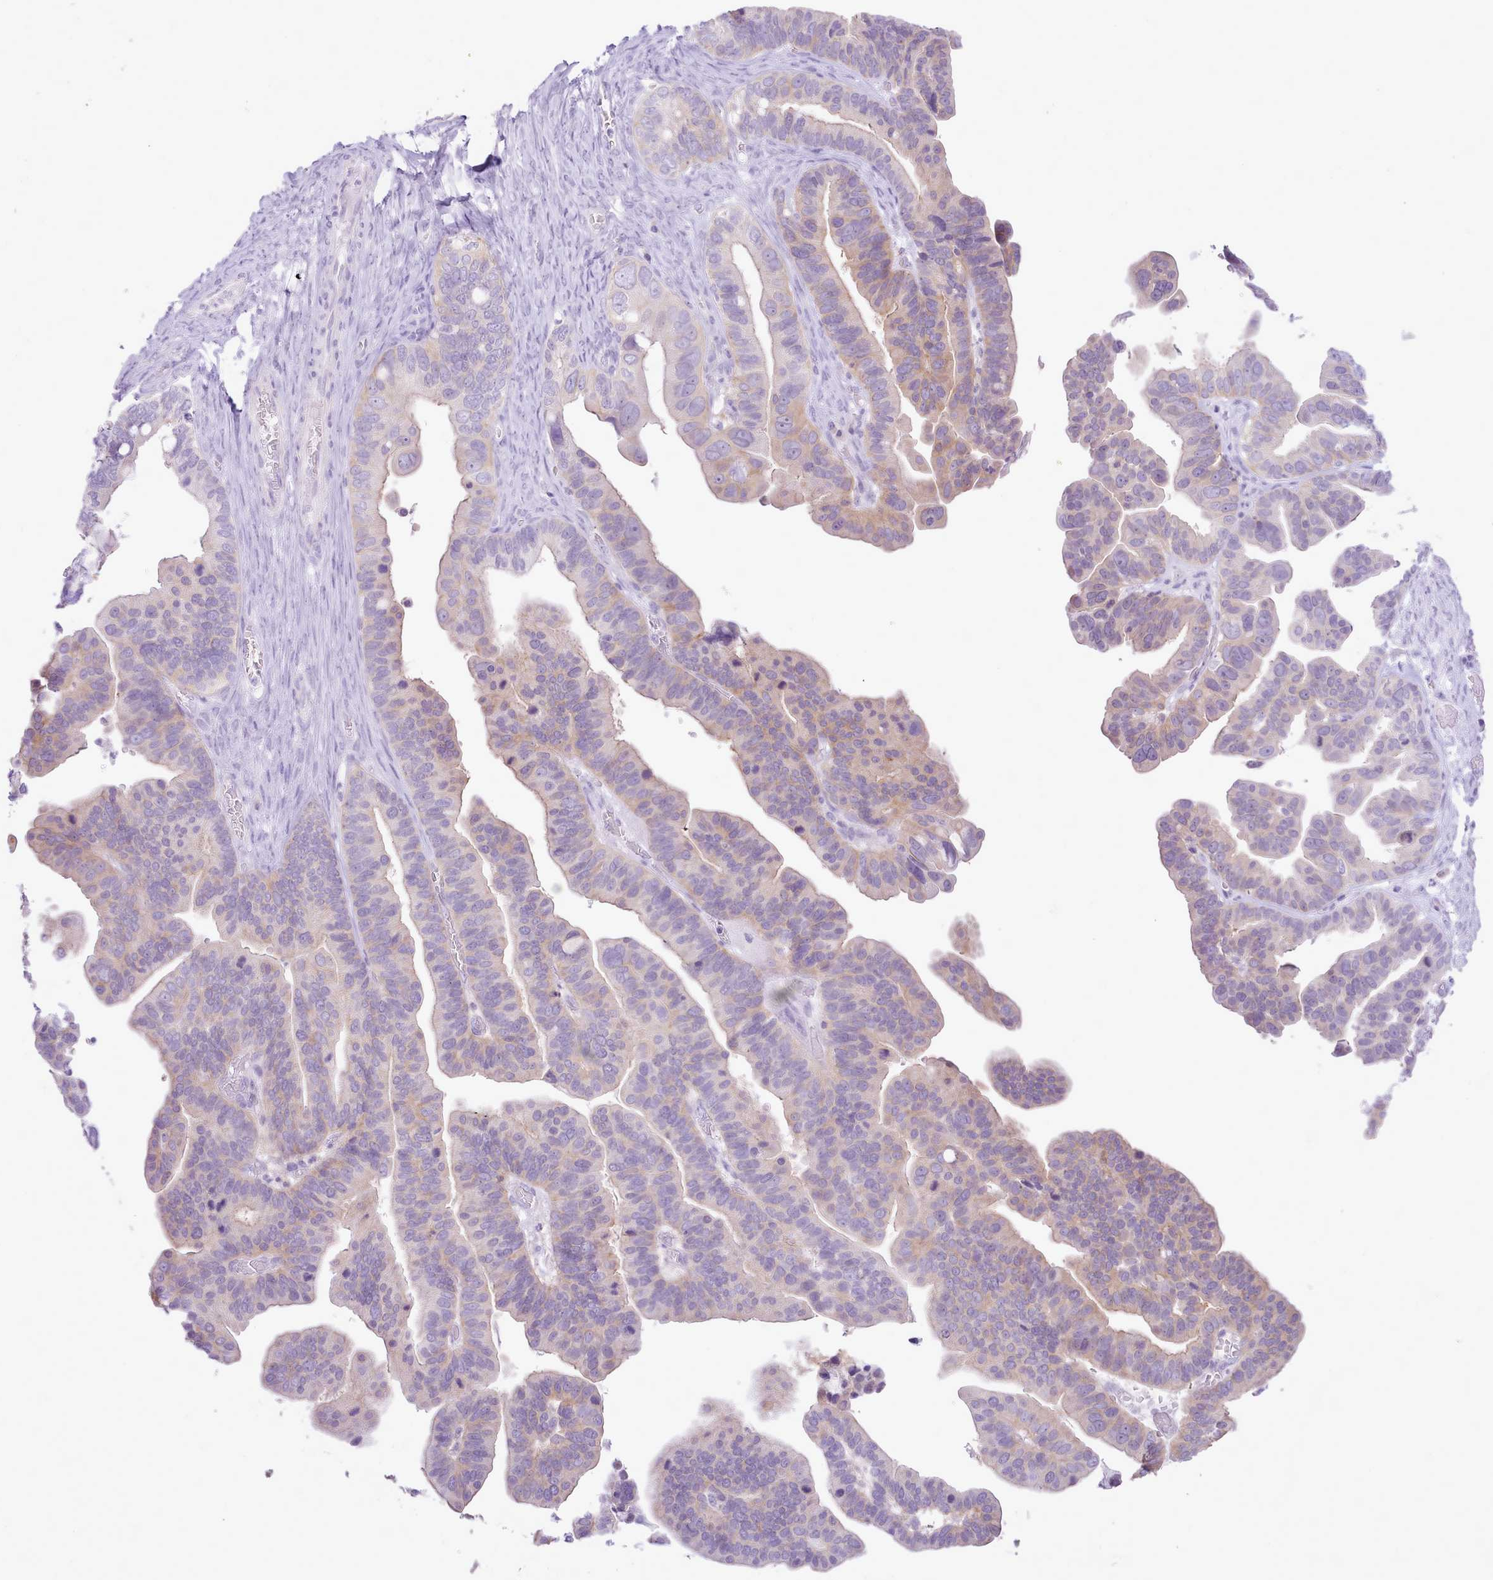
{"staining": {"intensity": "weak", "quantity": "<25%", "location": "cytoplasmic/membranous"}, "tissue": "ovarian cancer", "cell_type": "Tumor cells", "image_type": "cancer", "snomed": [{"axis": "morphology", "description": "Cystadenocarcinoma, serous, NOS"}, {"axis": "topography", "description": "Ovary"}], "caption": "This is an immunohistochemistry photomicrograph of ovarian cancer (serous cystadenocarcinoma). There is no positivity in tumor cells.", "gene": "MDFI", "patient": {"sex": "female", "age": 56}}